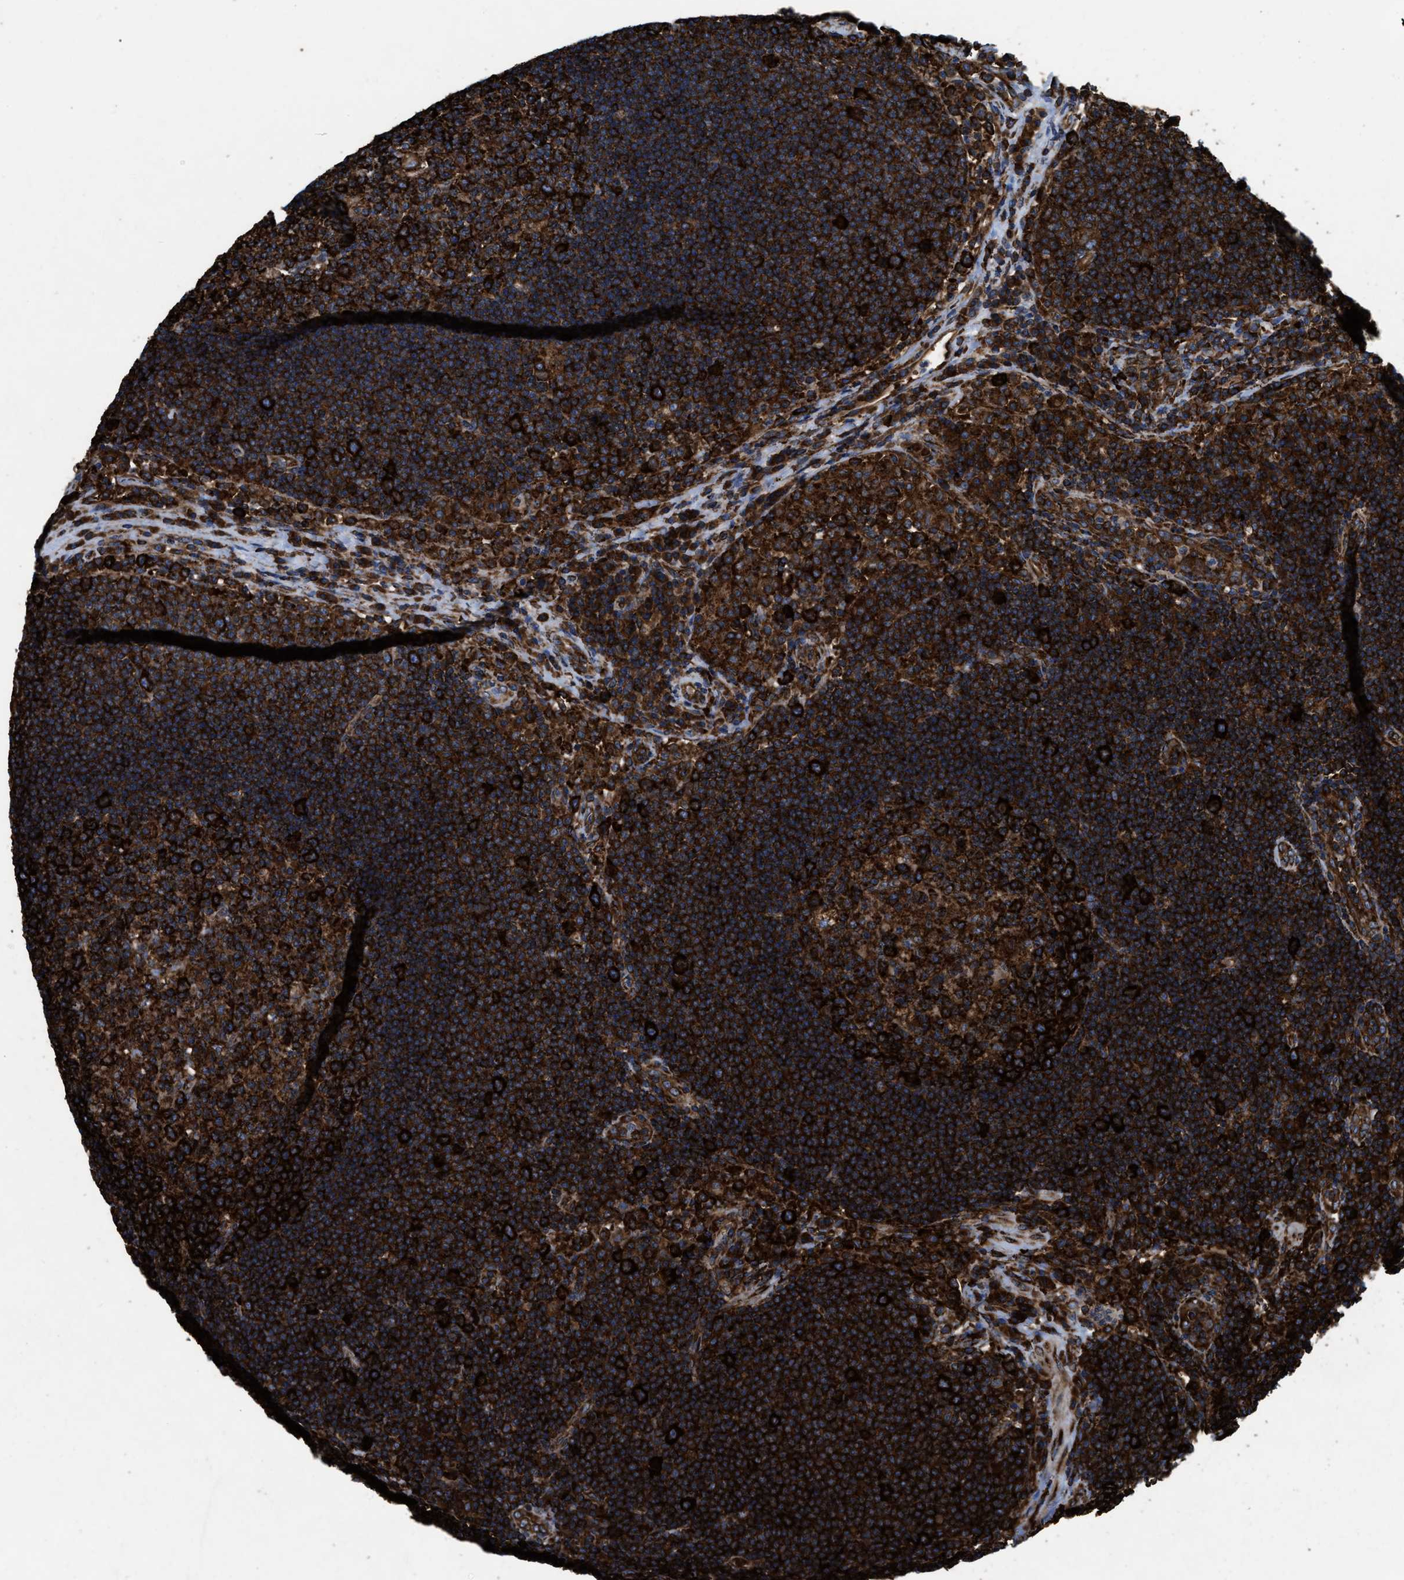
{"staining": {"intensity": "strong", "quantity": ">75%", "location": "cytoplasmic/membranous"}, "tissue": "lymph node", "cell_type": "Germinal center cells", "image_type": "normal", "snomed": [{"axis": "morphology", "description": "Normal tissue, NOS"}, {"axis": "topography", "description": "Lymph node"}], "caption": "A high-resolution image shows immunohistochemistry staining of benign lymph node, which exhibits strong cytoplasmic/membranous expression in approximately >75% of germinal center cells. (Stains: DAB (3,3'-diaminobenzidine) in brown, nuclei in blue, Microscopy: brightfield microscopy at high magnification).", "gene": "CAPRIN1", "patient": {"sex": "female", "age": 53}}